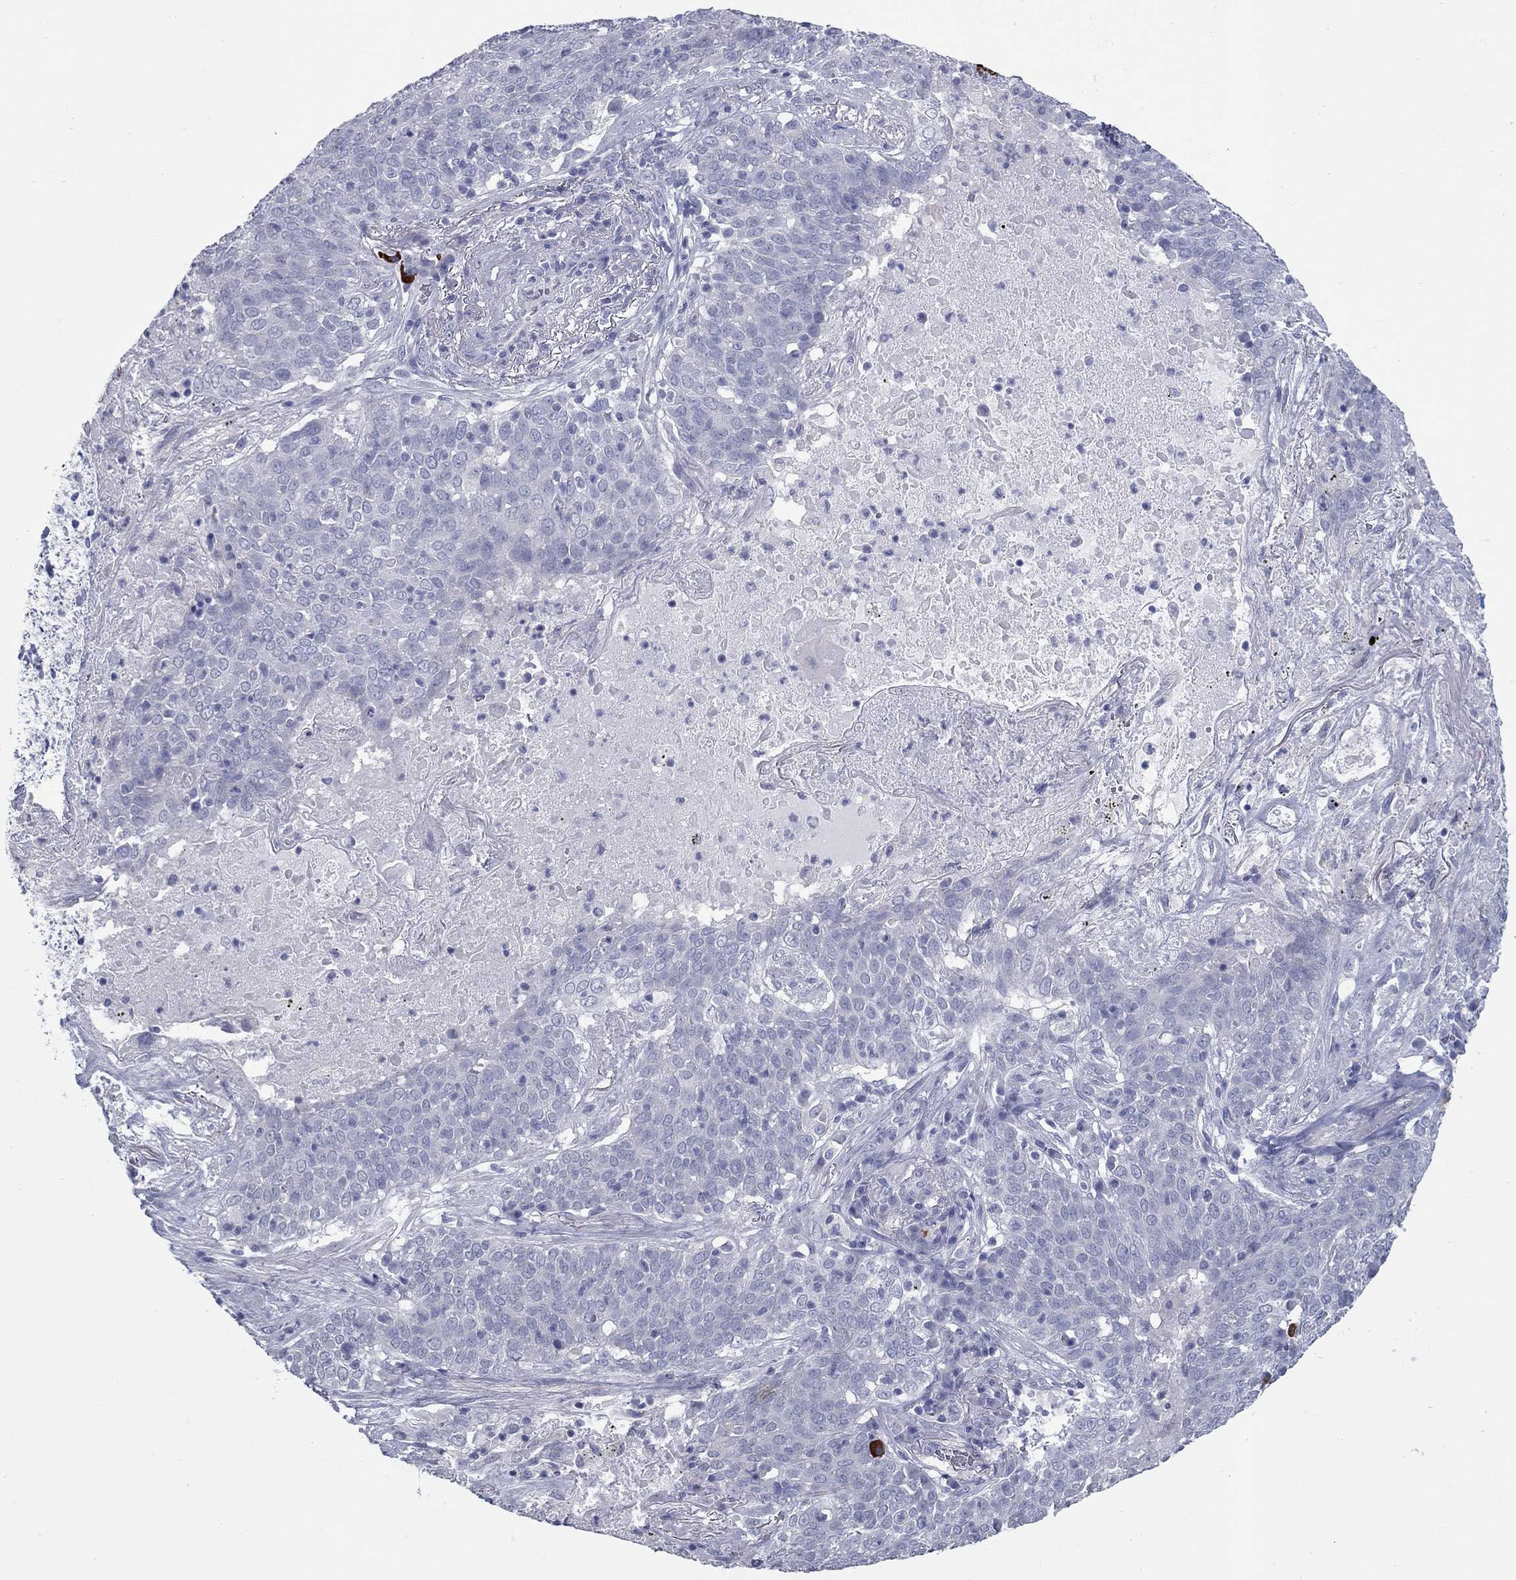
{"staining": {"intensity": "negative", "quantity": "none", "location": "none"}, "tissue": "lung cancer", "cell_type": "Tumor cells", "image_type": "cancer", "snomed": [{"axis": "morphology", "description": "Squamous cell carcinoma, NOS"}, {"axis": "topography", "description": "Lung"}], "caption": "Immunohistochemical staining of human lung cancer (squamous cell carcinoma) exhibits no significant positivity in tumor cells. (Brightfield microscopy of DAB immunohistochemistry at high magnification).", "gene": "KIRREL2", "patient": {"sex": "male", "age": 82}}